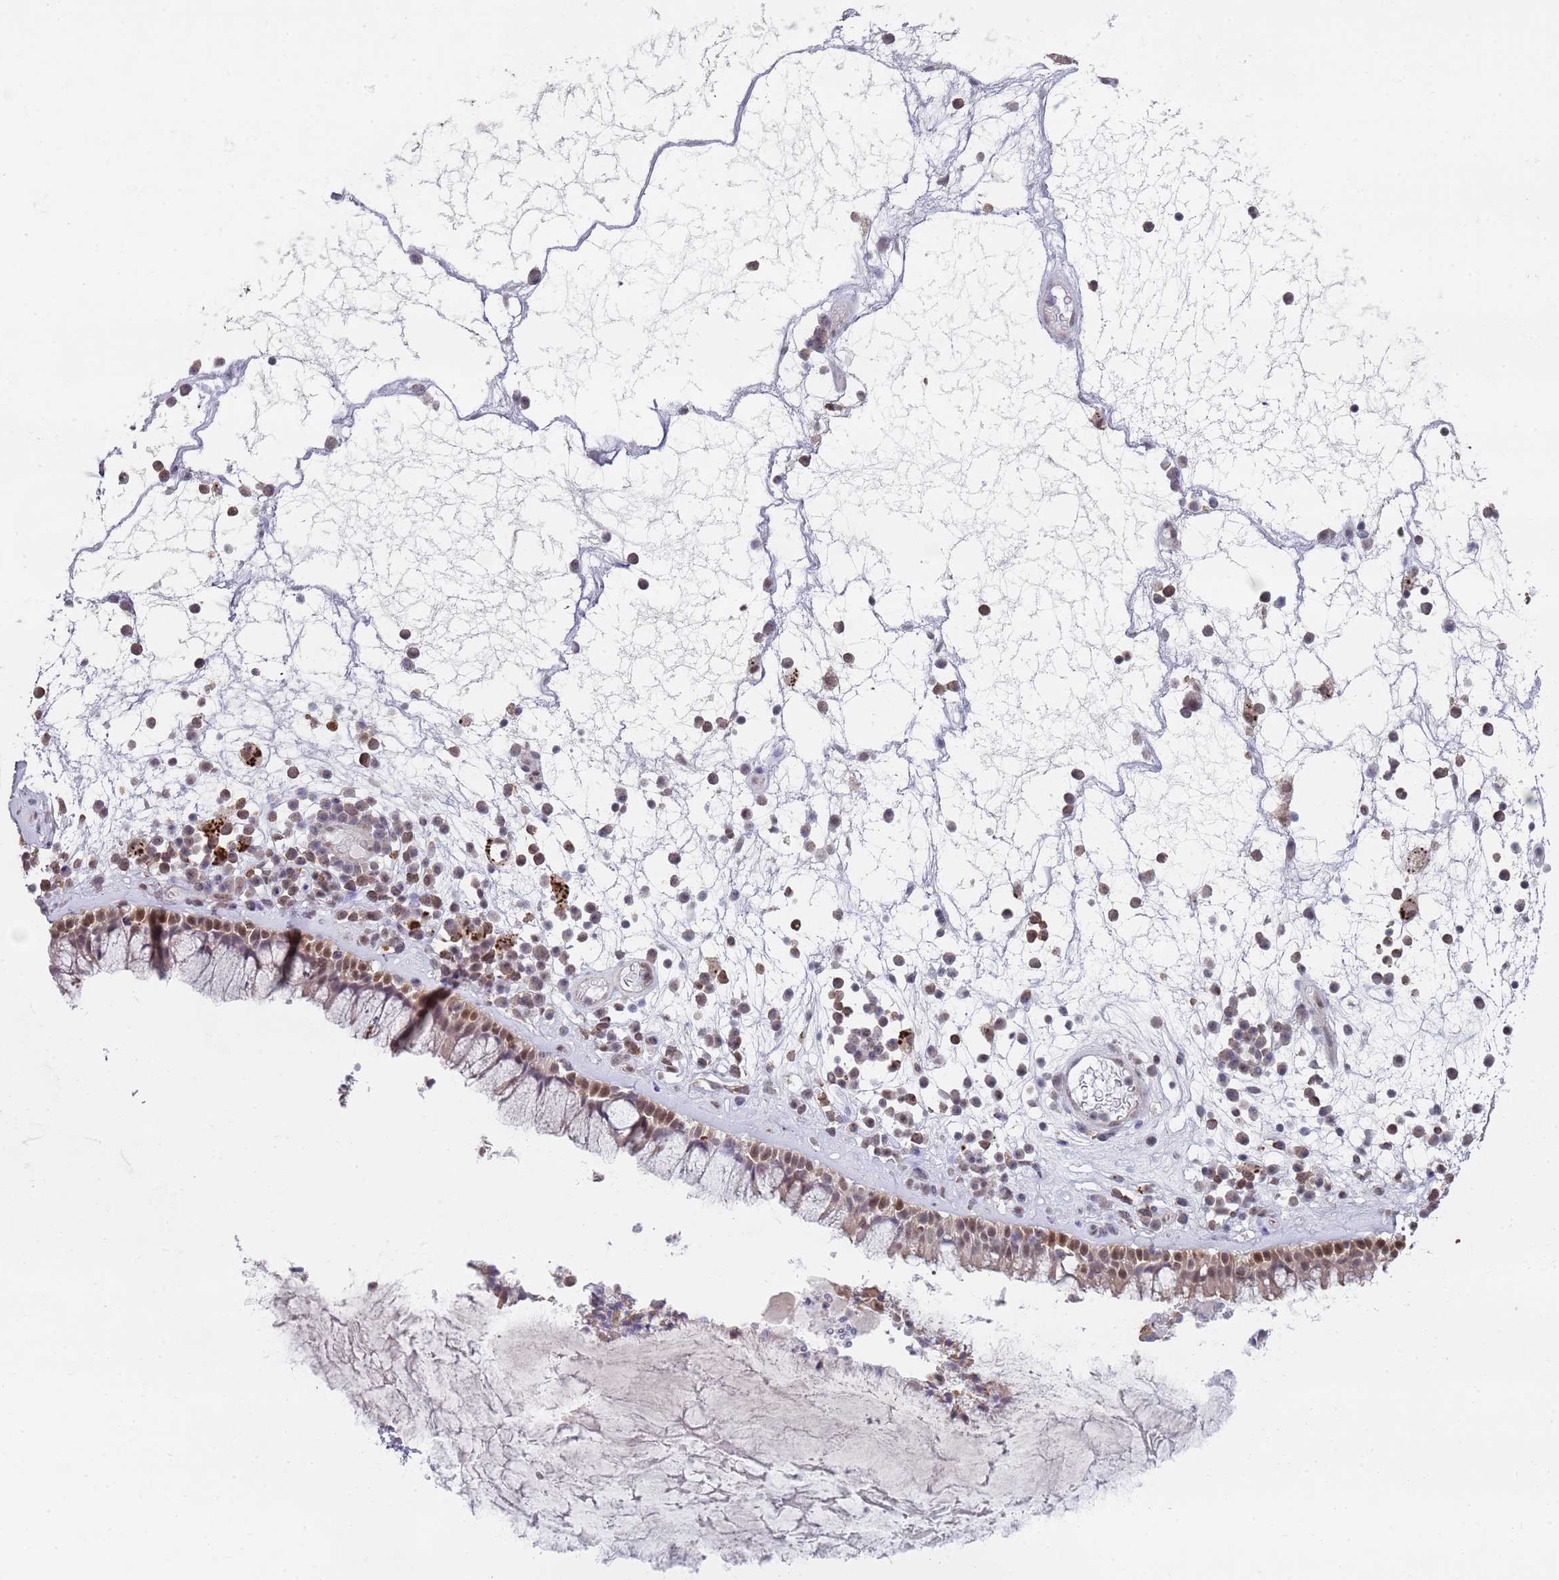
{"staining": {"intensity": "moderate", "quantity": ">75%", "location": "cytoplasmic/membranous,nuclear"}, "tissue": "nasopharynx", "cell_type": "Respiratory epithelial cells", "image_type": "normal", "snomed": [{"axis": "morphology", "description": "Normal tissue, NOS"}, {"axis": "morphology", "description": "Inflammation, NOS"}, {"axis": "topography", "description": "Nasopharynx"}], "caption": "This histopathology image demonstrates unremarkable nasopharynx stained with IHC to label a protein in brown. The cytoplasmic/membranous,nuclear of respiratory epithelial cells show moderate positivity for the protein. Nuclei are counter-stained blue.", "gene": "SMARCAL1", "patient": {"sex": "male", "age": 70}}